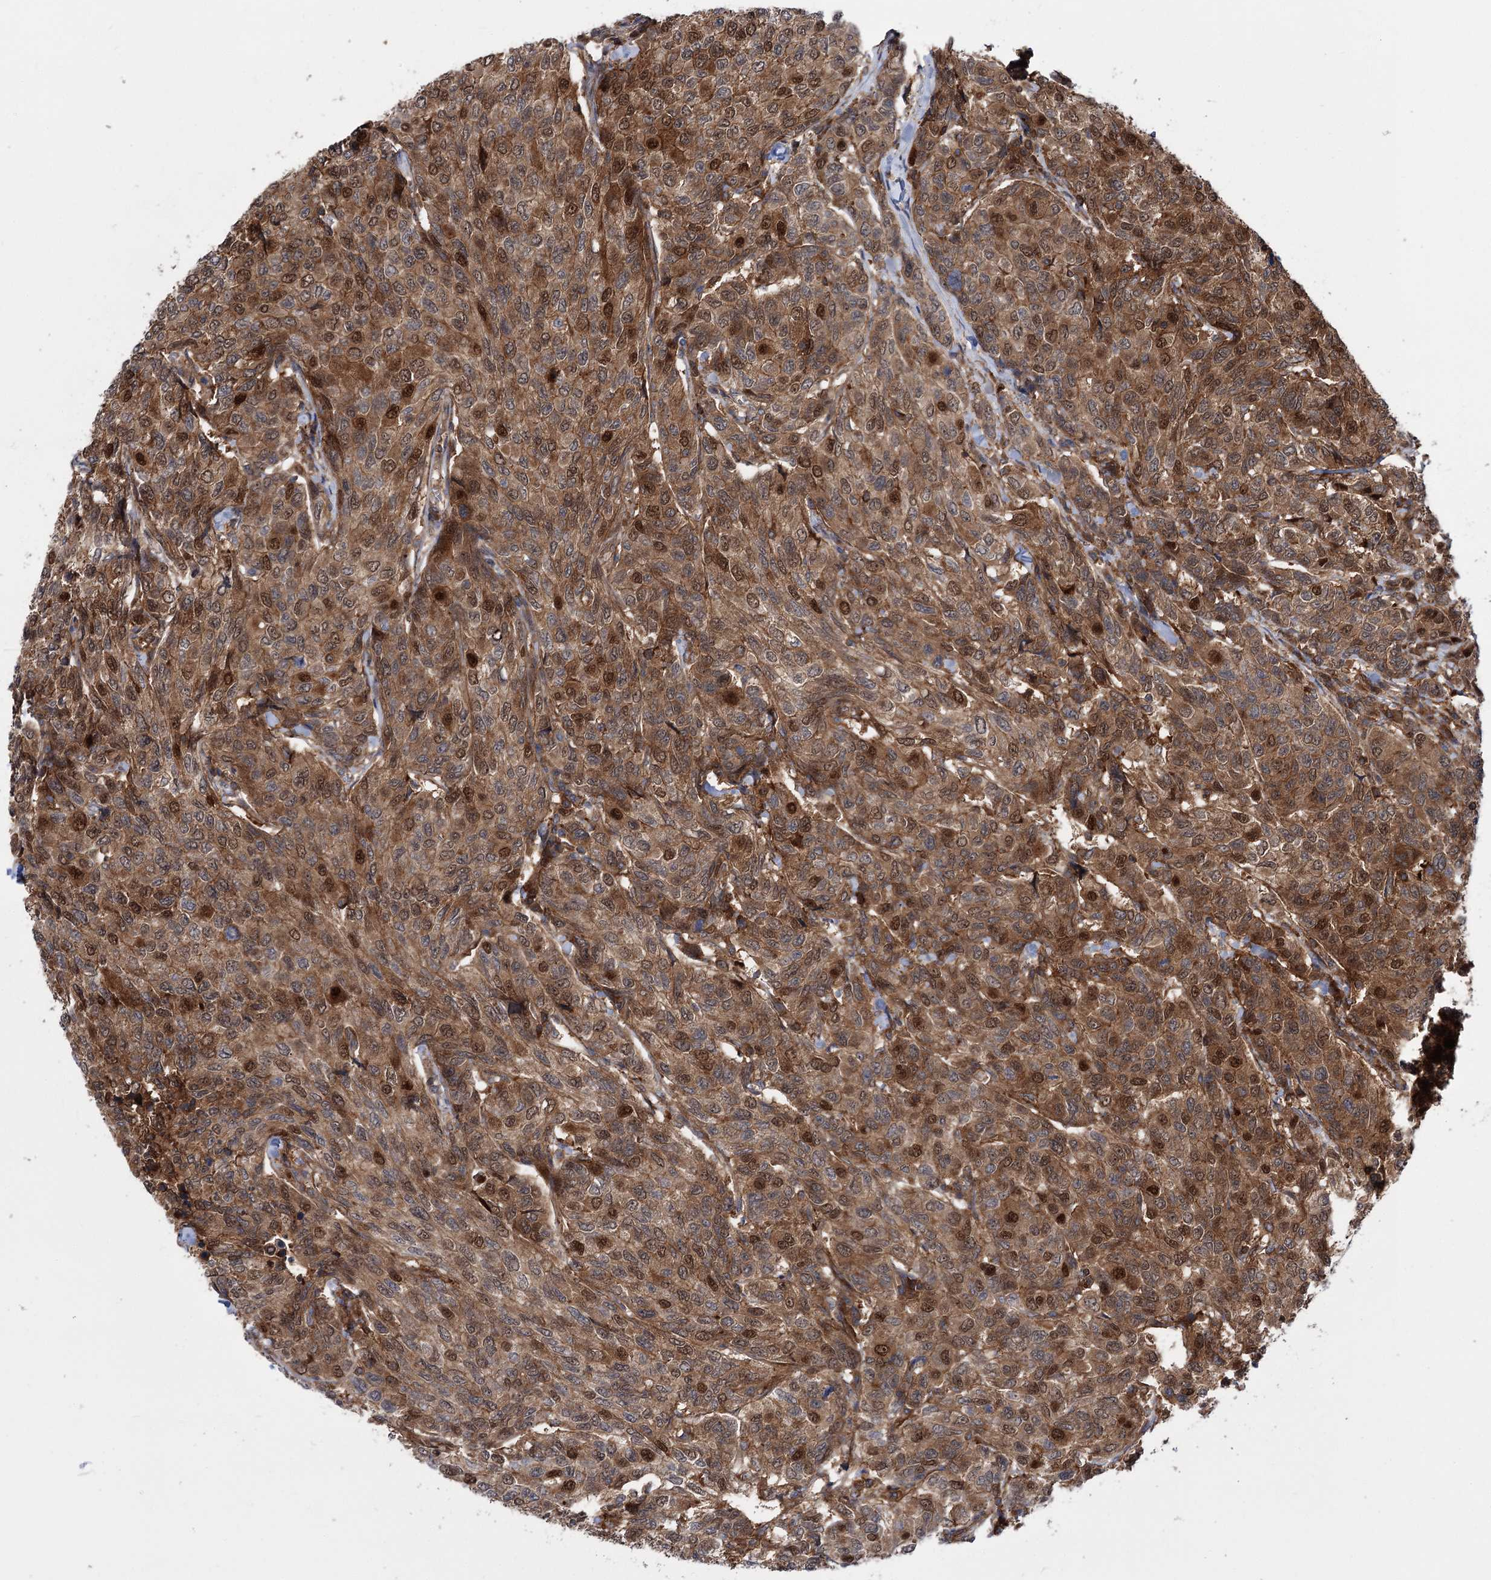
{"staining": {"intensity": "moderate", "quantity": ">75%", "location": "cytoplasmic/membranous,nuclear"}, "tissue": "breast cancer", "cell_type": "Tumor cells", "image_type": "cancer", "snomed": [{"axis": "morphology", "description": "Duct carcinoma"}, {"axis": "topography", "description": "Breast"}], "caption": "IHC micrograph of neoplastic tissue: breast infiltrating ductal carcinoma stained using immunohistochemistry (IHC) displays medium levels of moderate protein expression localized specifically in the cytoplasmic/membranous and nuclear of tumor cells, appearing as a cytoplasmic/membranous and nuclear brown color.", "gene": "DPP3", "patient": {"sex": "female", "age": 55}}